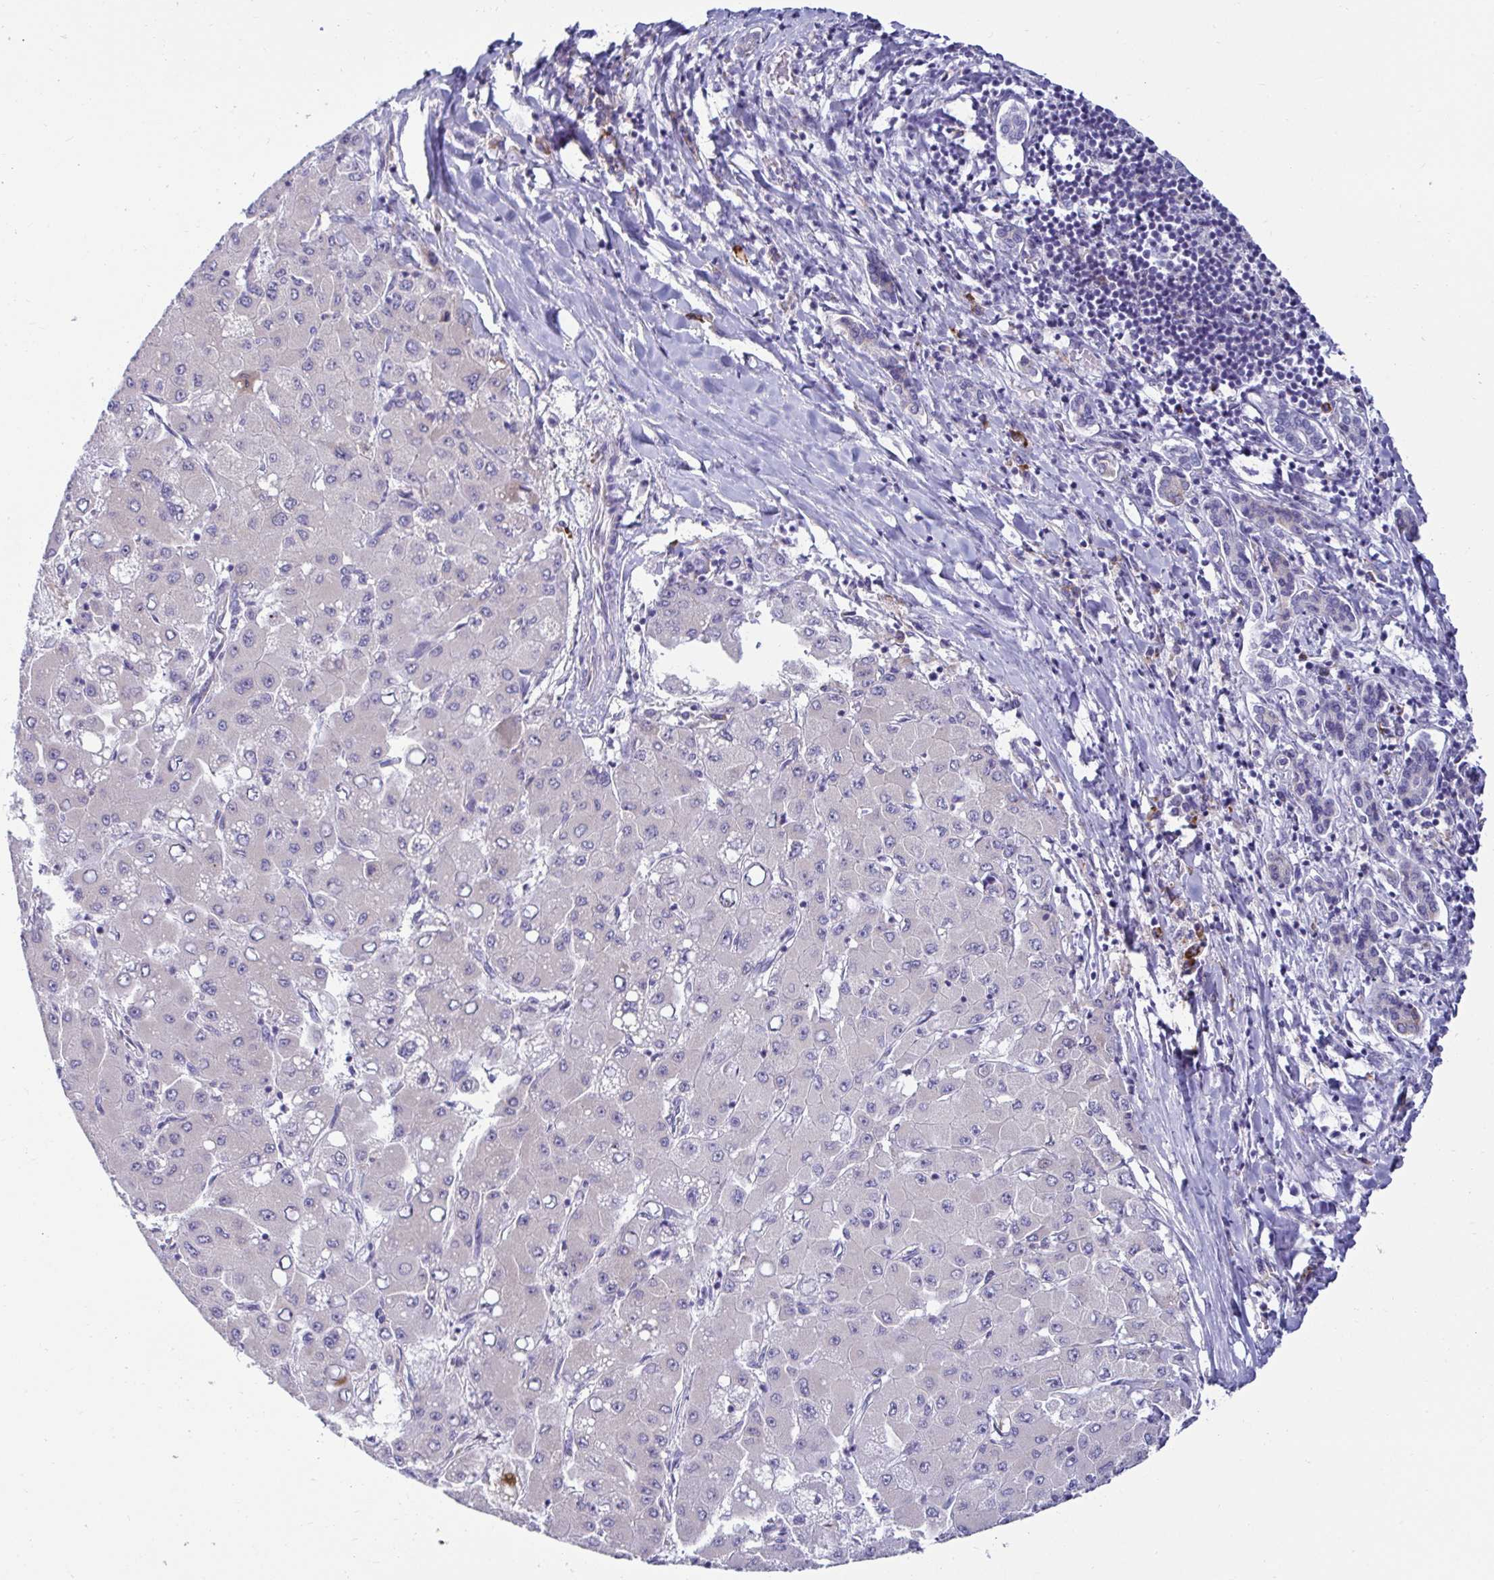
{"staining": {"intensity": "negative", "quantity": "none", "location": "none"}, "tissue": "liver cancer", "cell_type": "Tumor cells", "image_type": "cancer", "snomed": [{"axis": "morphology", "description": "Carcinoma, Hepatocellular, NOS"}, {"axis": "topography", "description": "Liver"}], "caption": "The immunohistochemistry (IHC) photomicrograph has no significant expression in tumor cells of liver cancer (hepatocellular carcinoma) tissue.", "gene": "TFPI2", "patient": {"sex": "male", "age": 40}}